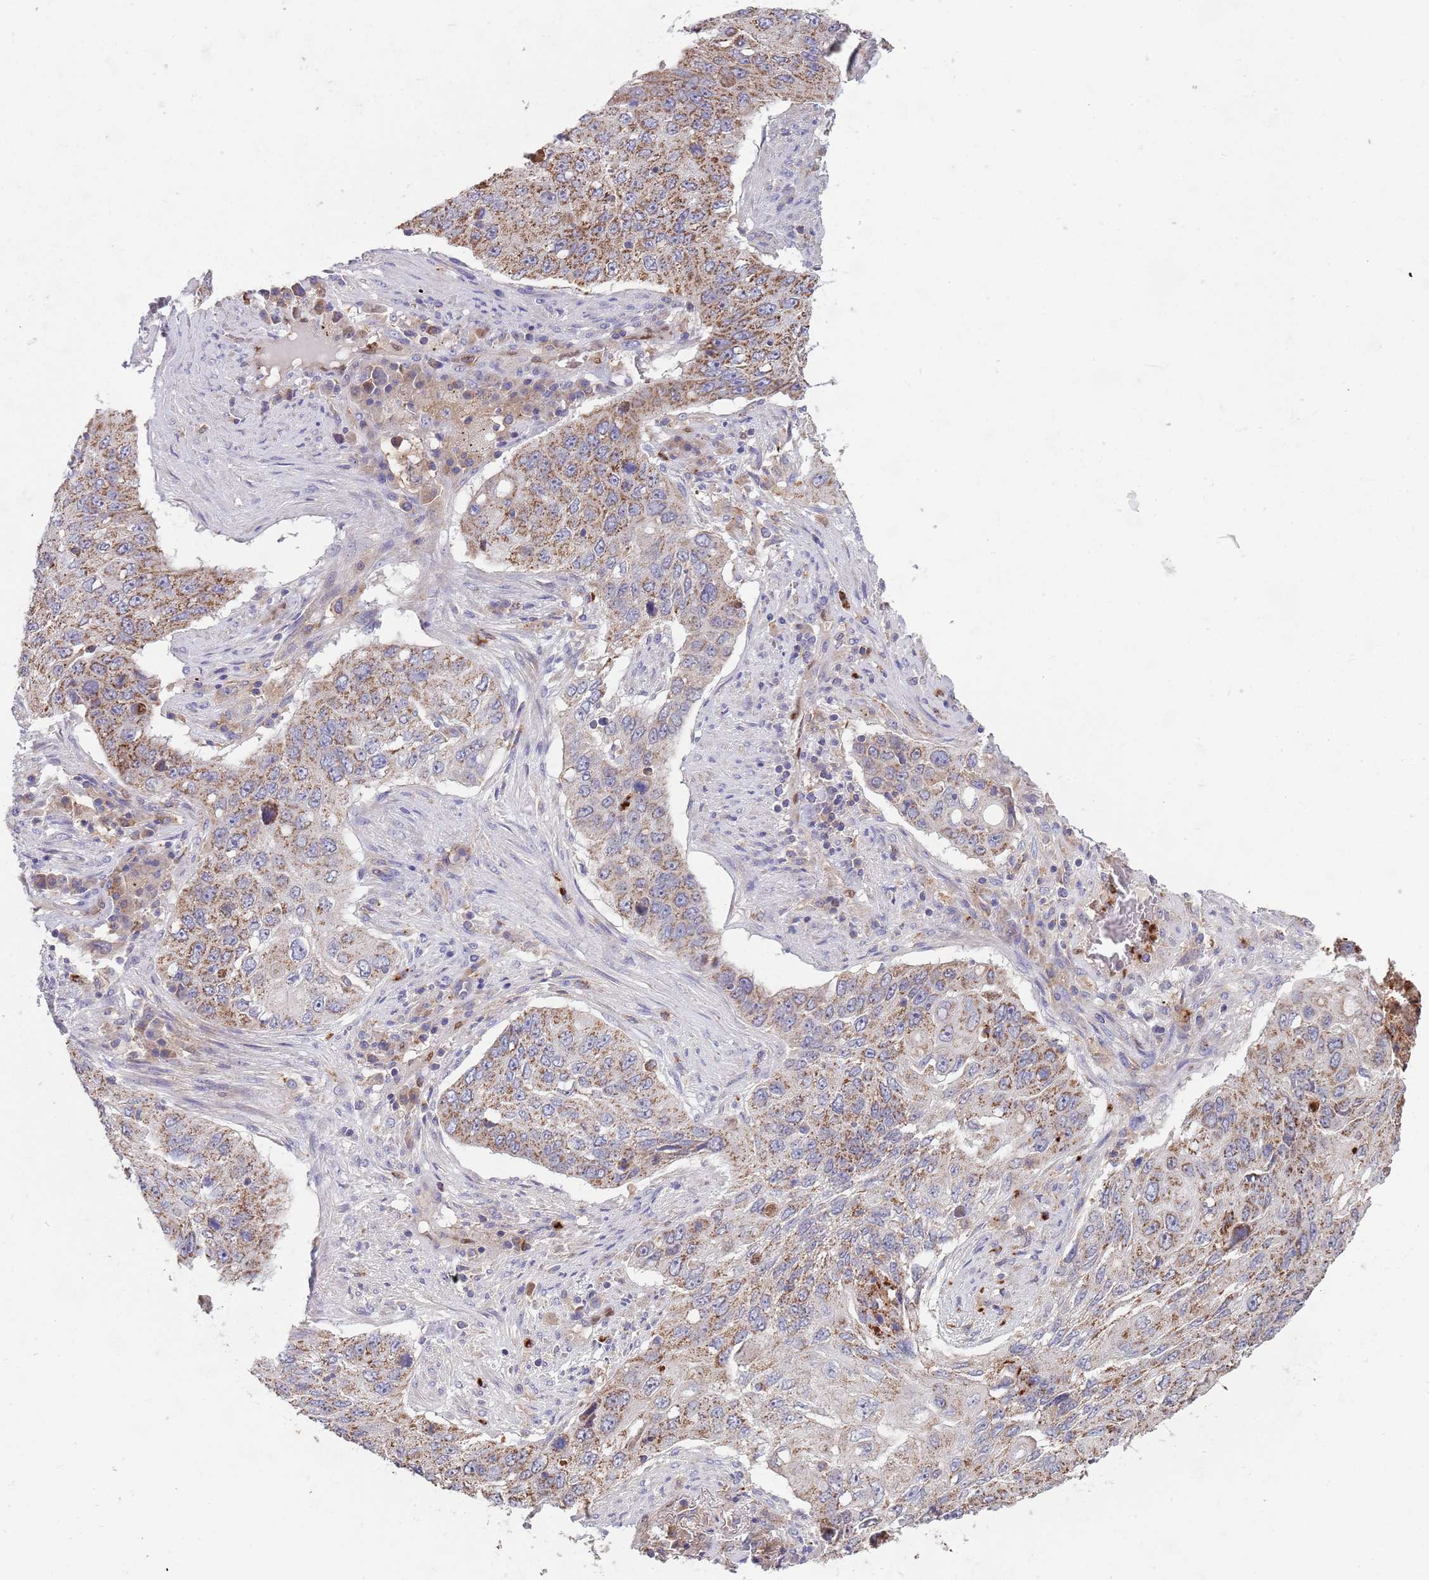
{"staining": {"intensity": "moderate", "quantity": ">75%", "location": "cytoplasmic/membranous"}, "tissue": "lung cancer", "cell_type": "Tumor cells", "image_type": "cancer", "snomed": [{"axis": "morphology", "description": "Squamous cell carcinoma, NOS"}, {"axis": "topography", "description": "Lung"}], "caption": "Protein staining demonstrates moderate cytoplasmic/membranous staining in about >75% of tumor cells in lung cancer (squamous cell carcinoma). (Stains: DAB (3,3'-diaminobenzidine) in brown, nuclei in blue, Microscopy: brightfield microscopy at high magnification).", "gene": "DDT", "patient": {"sex": "female", "age": 63}}